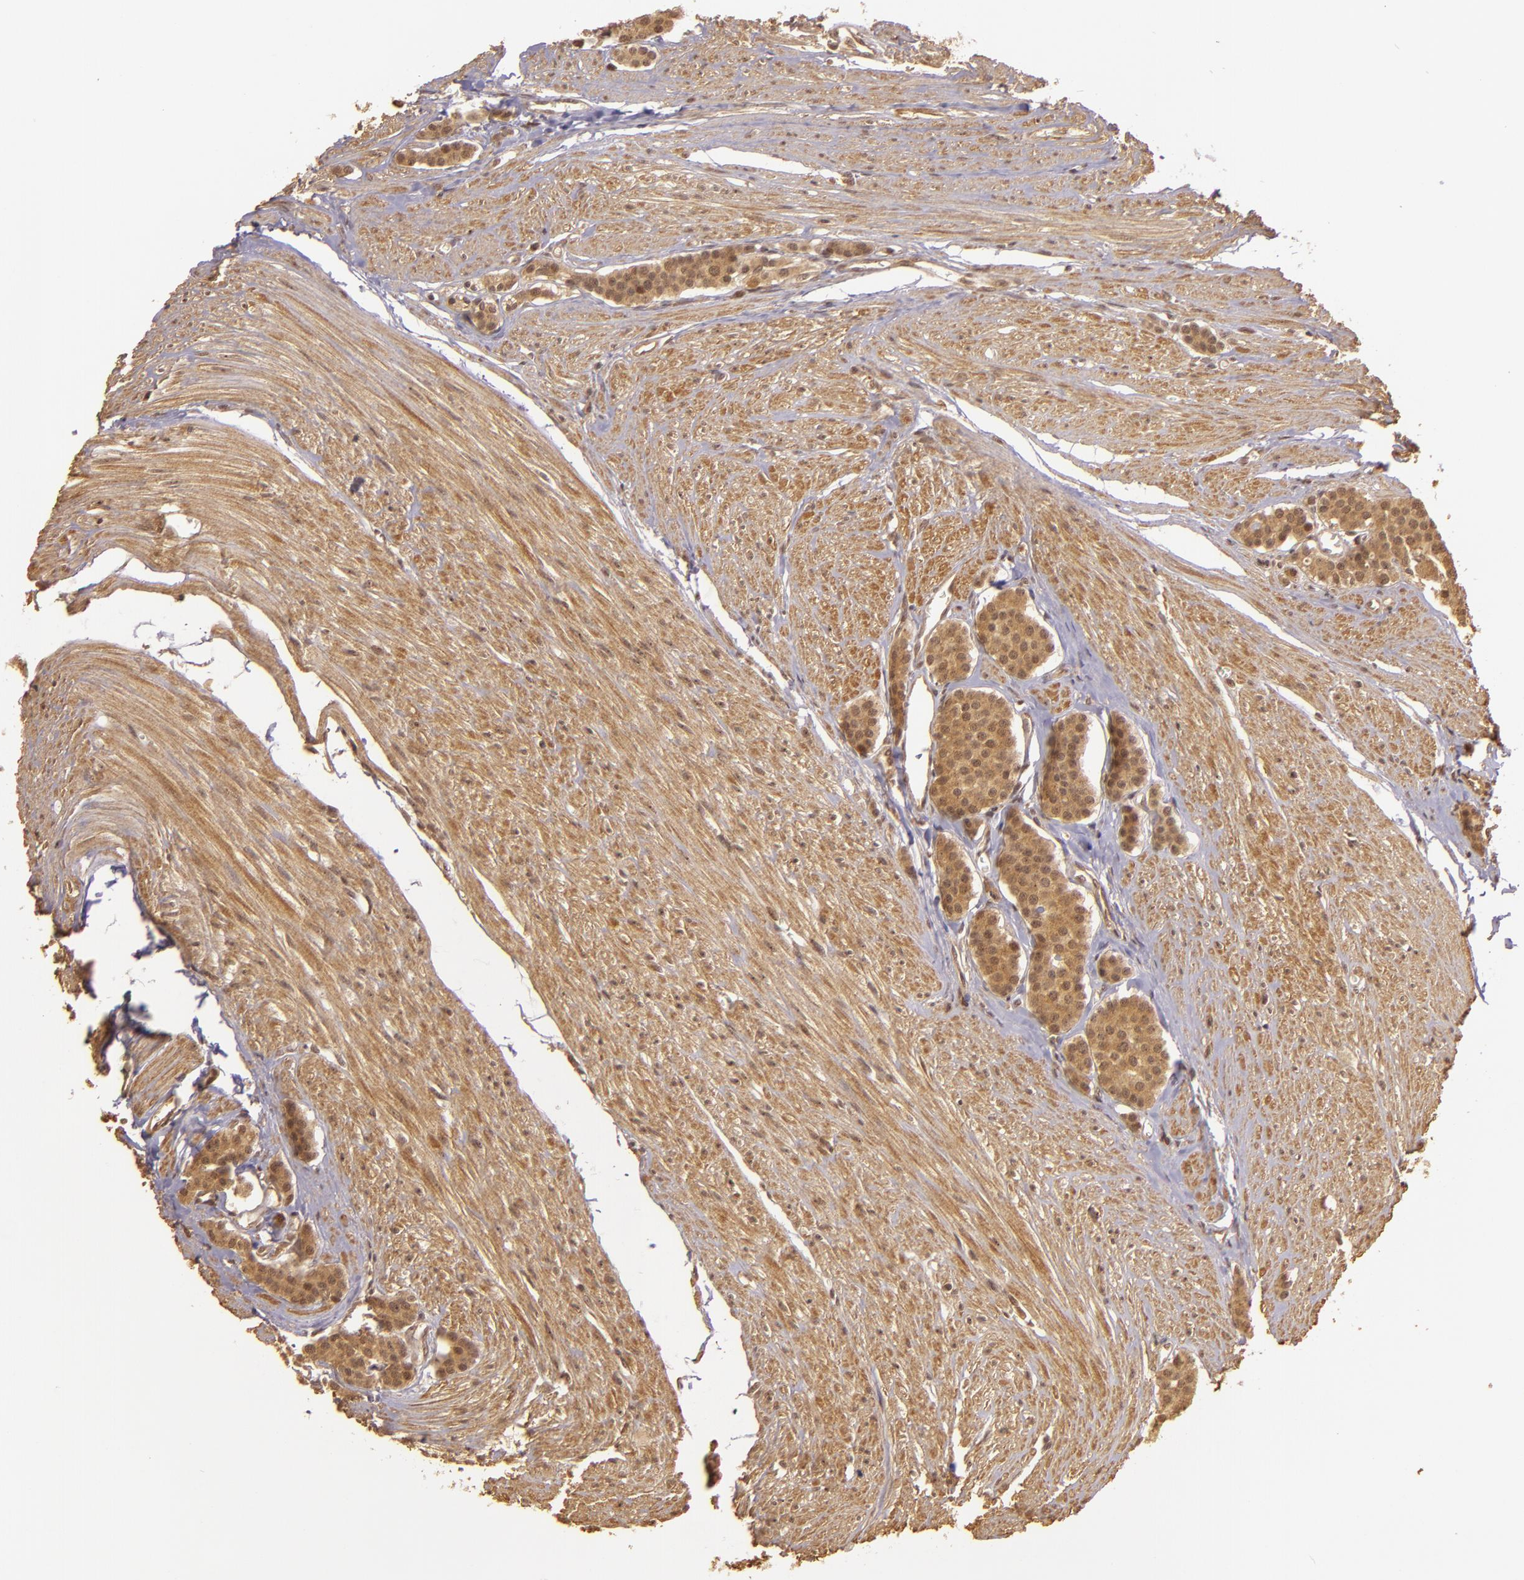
{"staining": {"intensity": "moderate", "quantity": ">75%", "location": "cytoplasmic/membranous,nuclear"}, "tissue": "carcinoid", "cell_type": "Tumor cells", "image_type": "cancer", "snomed": [{"axis": "morphology", "description": "Carcinoid, malignant, NOS"}, {"axis": "topography", "description": "Small intestine"}], "caption": "Moderate cytoplasmic/membranous and nuclear positivity for a protein is present in about >75% of tumor cells of carcinoid (malignant) using immunohistochemistry (IHC).", "gene": "TXNRD2", "patient": {"sex": "male", "age": 60}}